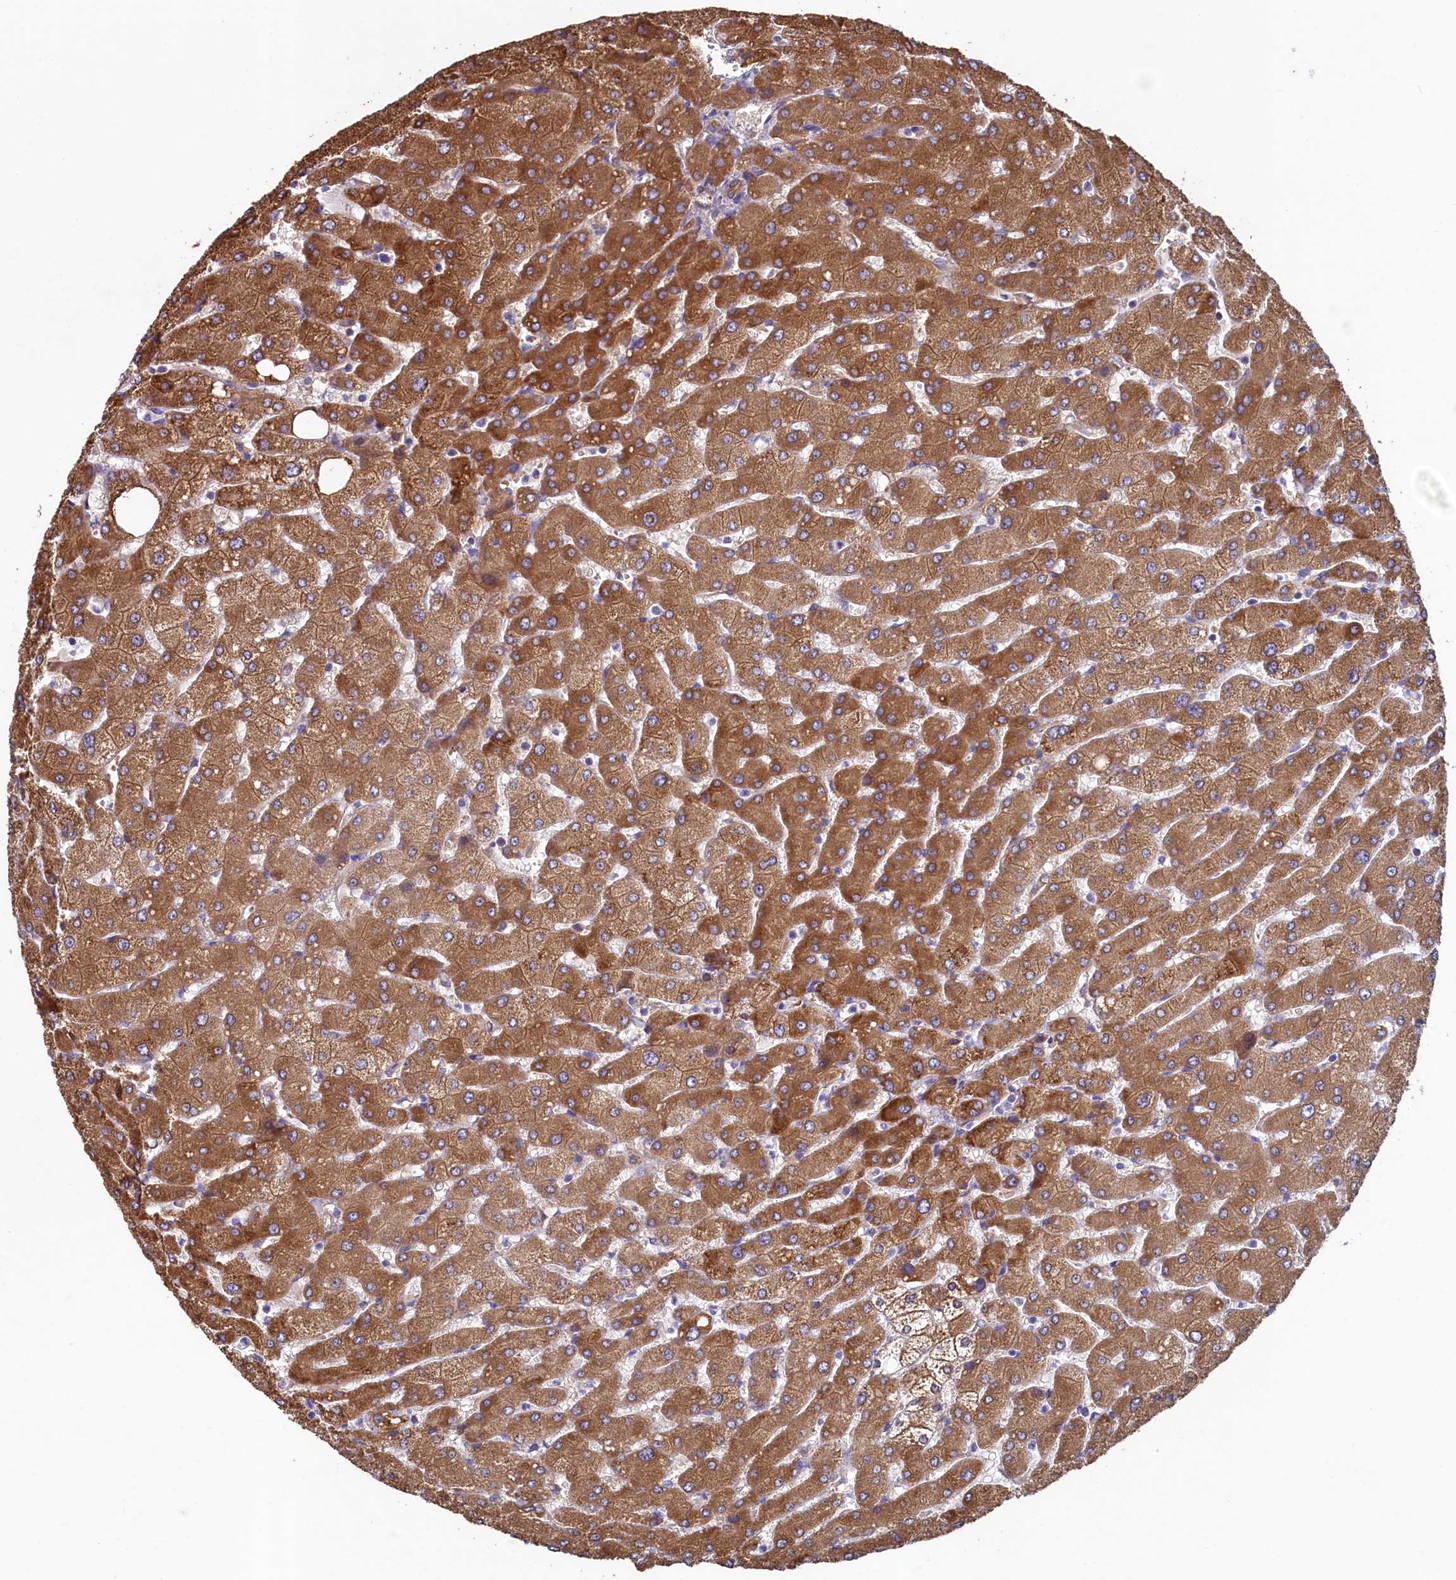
{"staining": {"intensity": "moderate", "quantity": ">75%", "location": "cytoplasmic/membranous"}, "tissue": "liver", "cell_type": "Cholangiocytes", "image_type": "normal", "snomed": [{"axis": "morphology", "description": "Normal tissue, NOS"}, {"axis": "topography", "description": "Liver"}], "caption": "There is medium levels of moderate cytoplasmic/membranous expression in cholangiocytes of normal liver, as demonstrated by immunohistochemical staining (brown color).", "gene": "SPATA2L", "patient": {"sex": "male", "age": 55}}